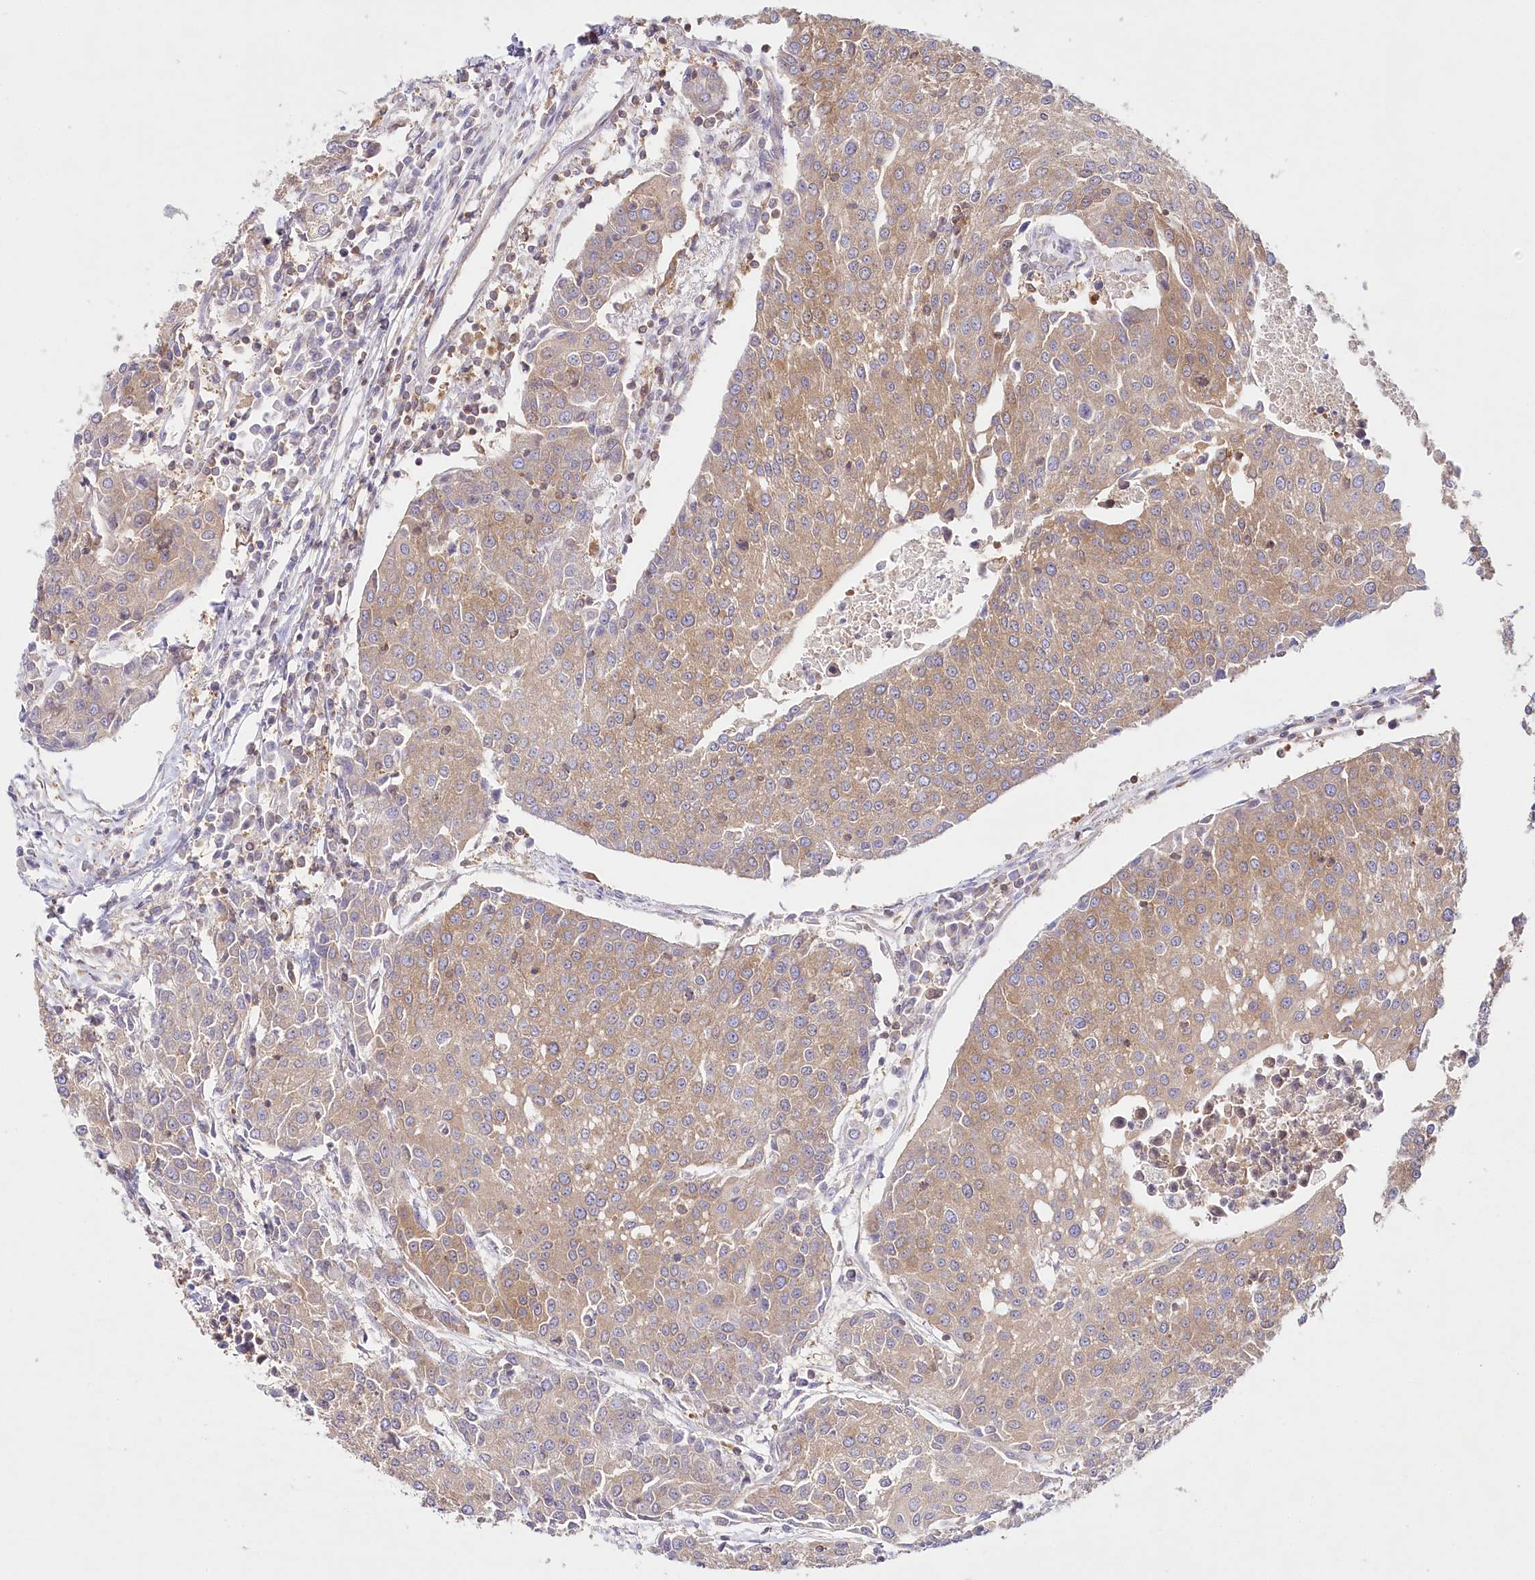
{"staining": {"intensity": "weak", "quantity": "25%-75%", "location": "cytoplasmic/membranous"}, "tissue": "urothelial cancer", "cell_type": "Tumor cells", "image_type": "cancer", "snomed": [{"axis": "morphology", "description": "Urothelial carcinoma, High grade"}, {"axis": "topography", "description": "Urinary bladder"}], "caption": "Immunohistochemical staining of high-grade urothelial carcinoma demonstrates low levels of weak cytoplasmic/membranous protein positivity in about 25%-75% of tumor cells. (Brightfield microscopy of DAB IHC at high magnification).", "gene": "ABRAXAS2", "patient": {"sex": "female", "age": 85}}